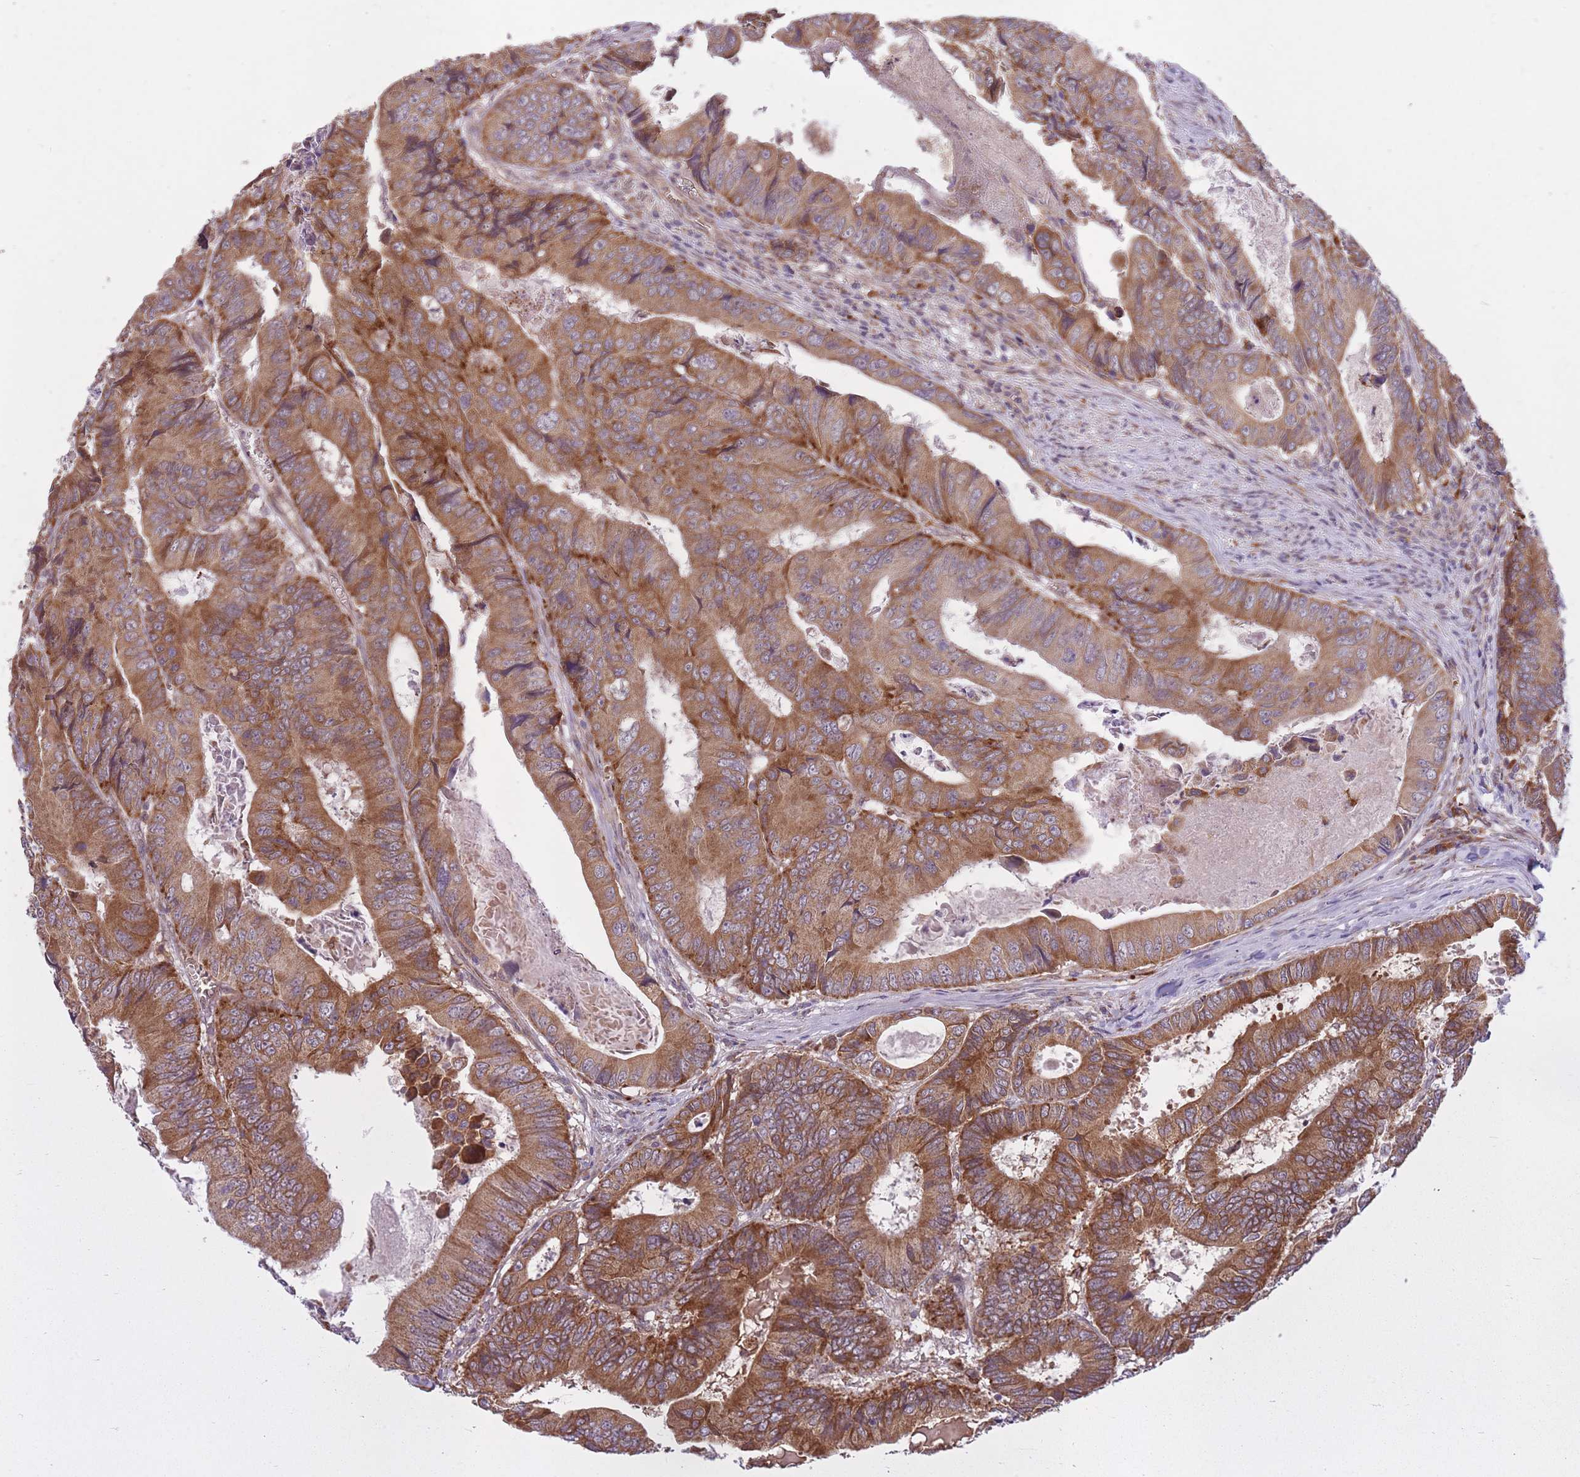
{"staining": {"intensity": "moderate", "quantity": ">75%", "location": "cytoplasmic/membranous"}, "tissue": "colorectal cancer", "cell_type": "Tumor cells", "image_type": "cancer", "snomed": [{"axis": "morphology", "description": "Adenocarcinoma, NOS"}, {"axis": "topography", "description": "Colon"}], "caption": "A histopathology image of human colorectal adenocarcinoma stained for a protein reveals moderate cytoplasmic/membranous brown staining in tumor cells.", "gene": "POLR3F", "patient": {"sex": "male", "age": 85}}